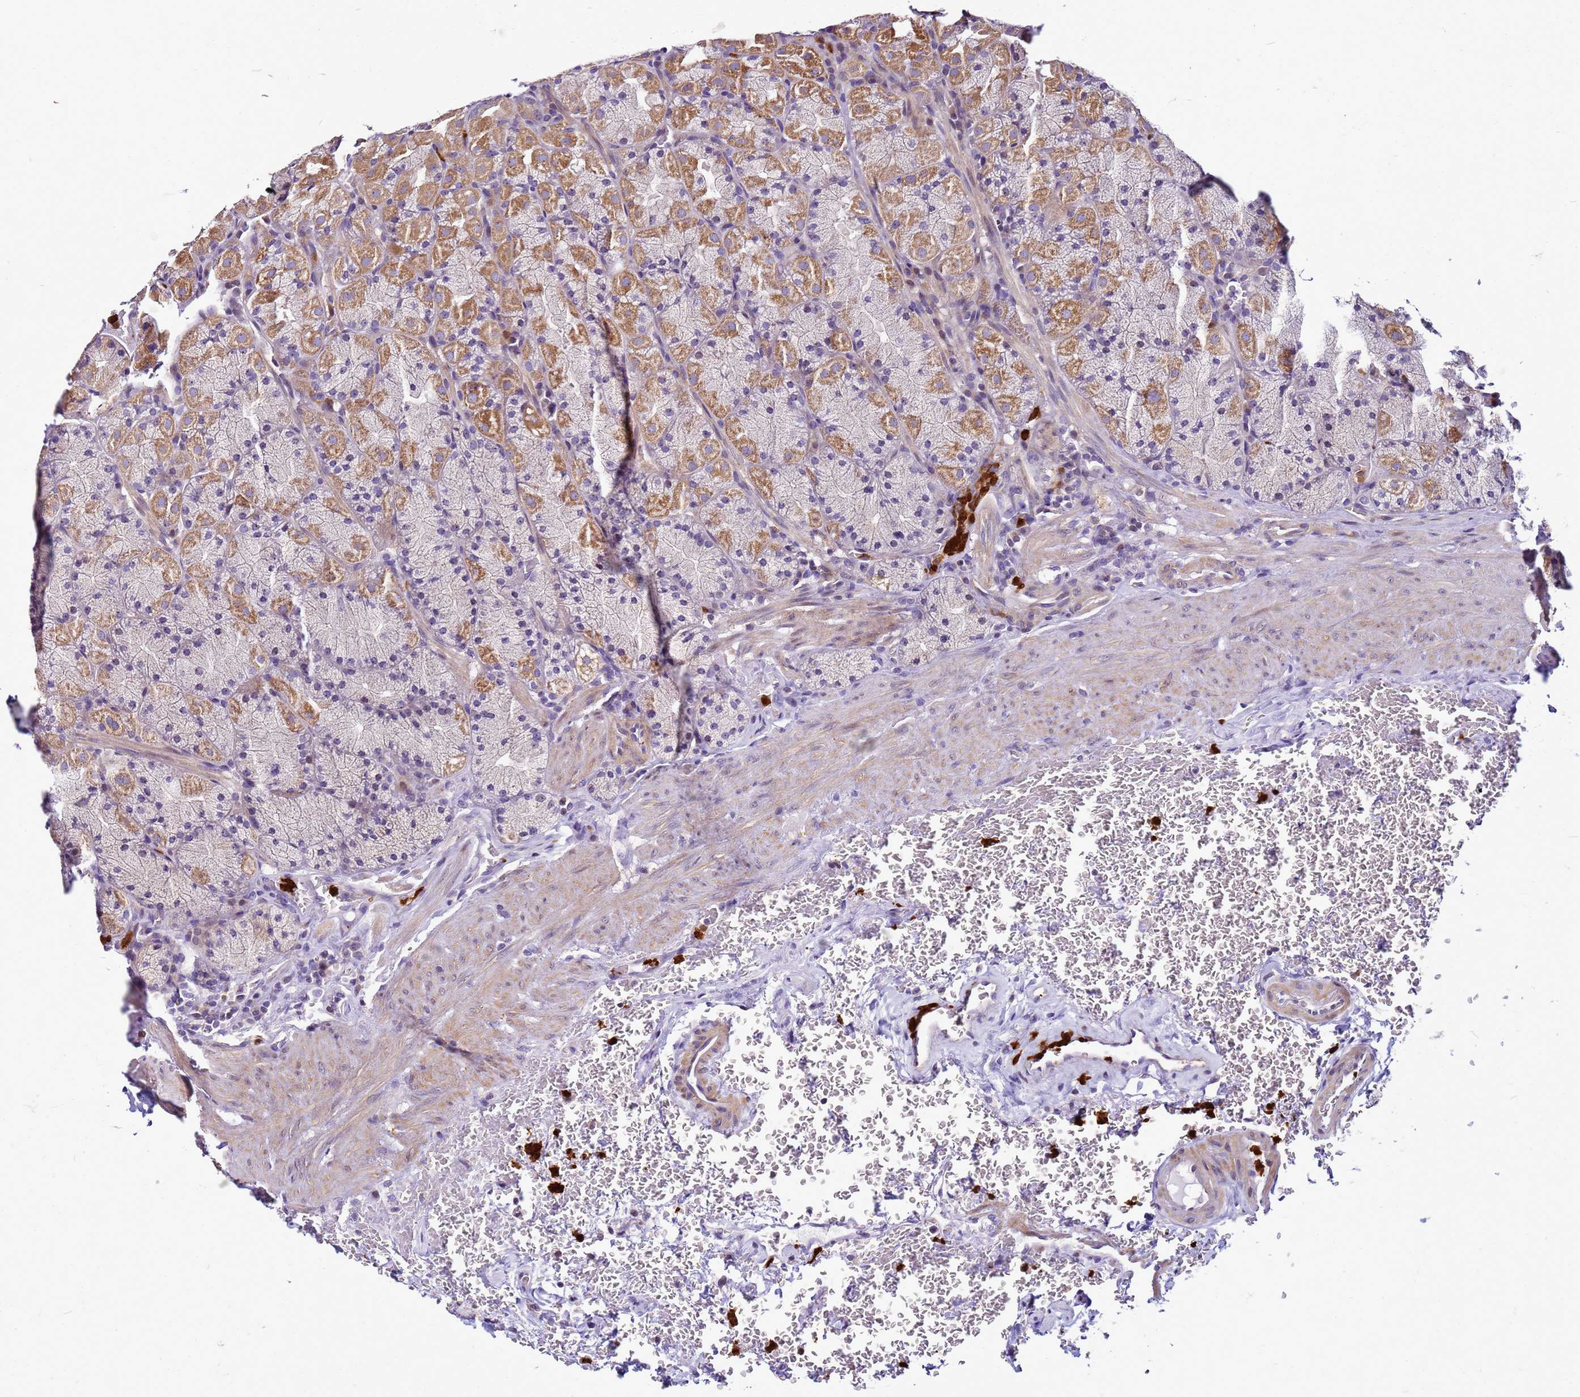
{"staining": {"intensity": "moderate", "quantity": "25%-75%", "location": "cytoplasmic/membranous,nuclear"}, "tissue": "stomach", "cell_type": "Glandular cells", "image_type": "normal", "snomed": [{"axis": "morphology", "description": "Normal tissue, NOS"}, {"axis": "topography", "description": "Stomach, upper"}, {"axis": "topography", "description": "Stomach, lower"}], "caption": "Immunohistochemical staining of unremarkable human stomach exhibits moderate cytoplasmic/membranous,nuclear protein staining in approximately 25%-75% of glandular cells. (Brightfield microscopy of DAB IHC at high magnification).", "gene": "VPS4B", "patient": {"sex": "male", "age": 80}}